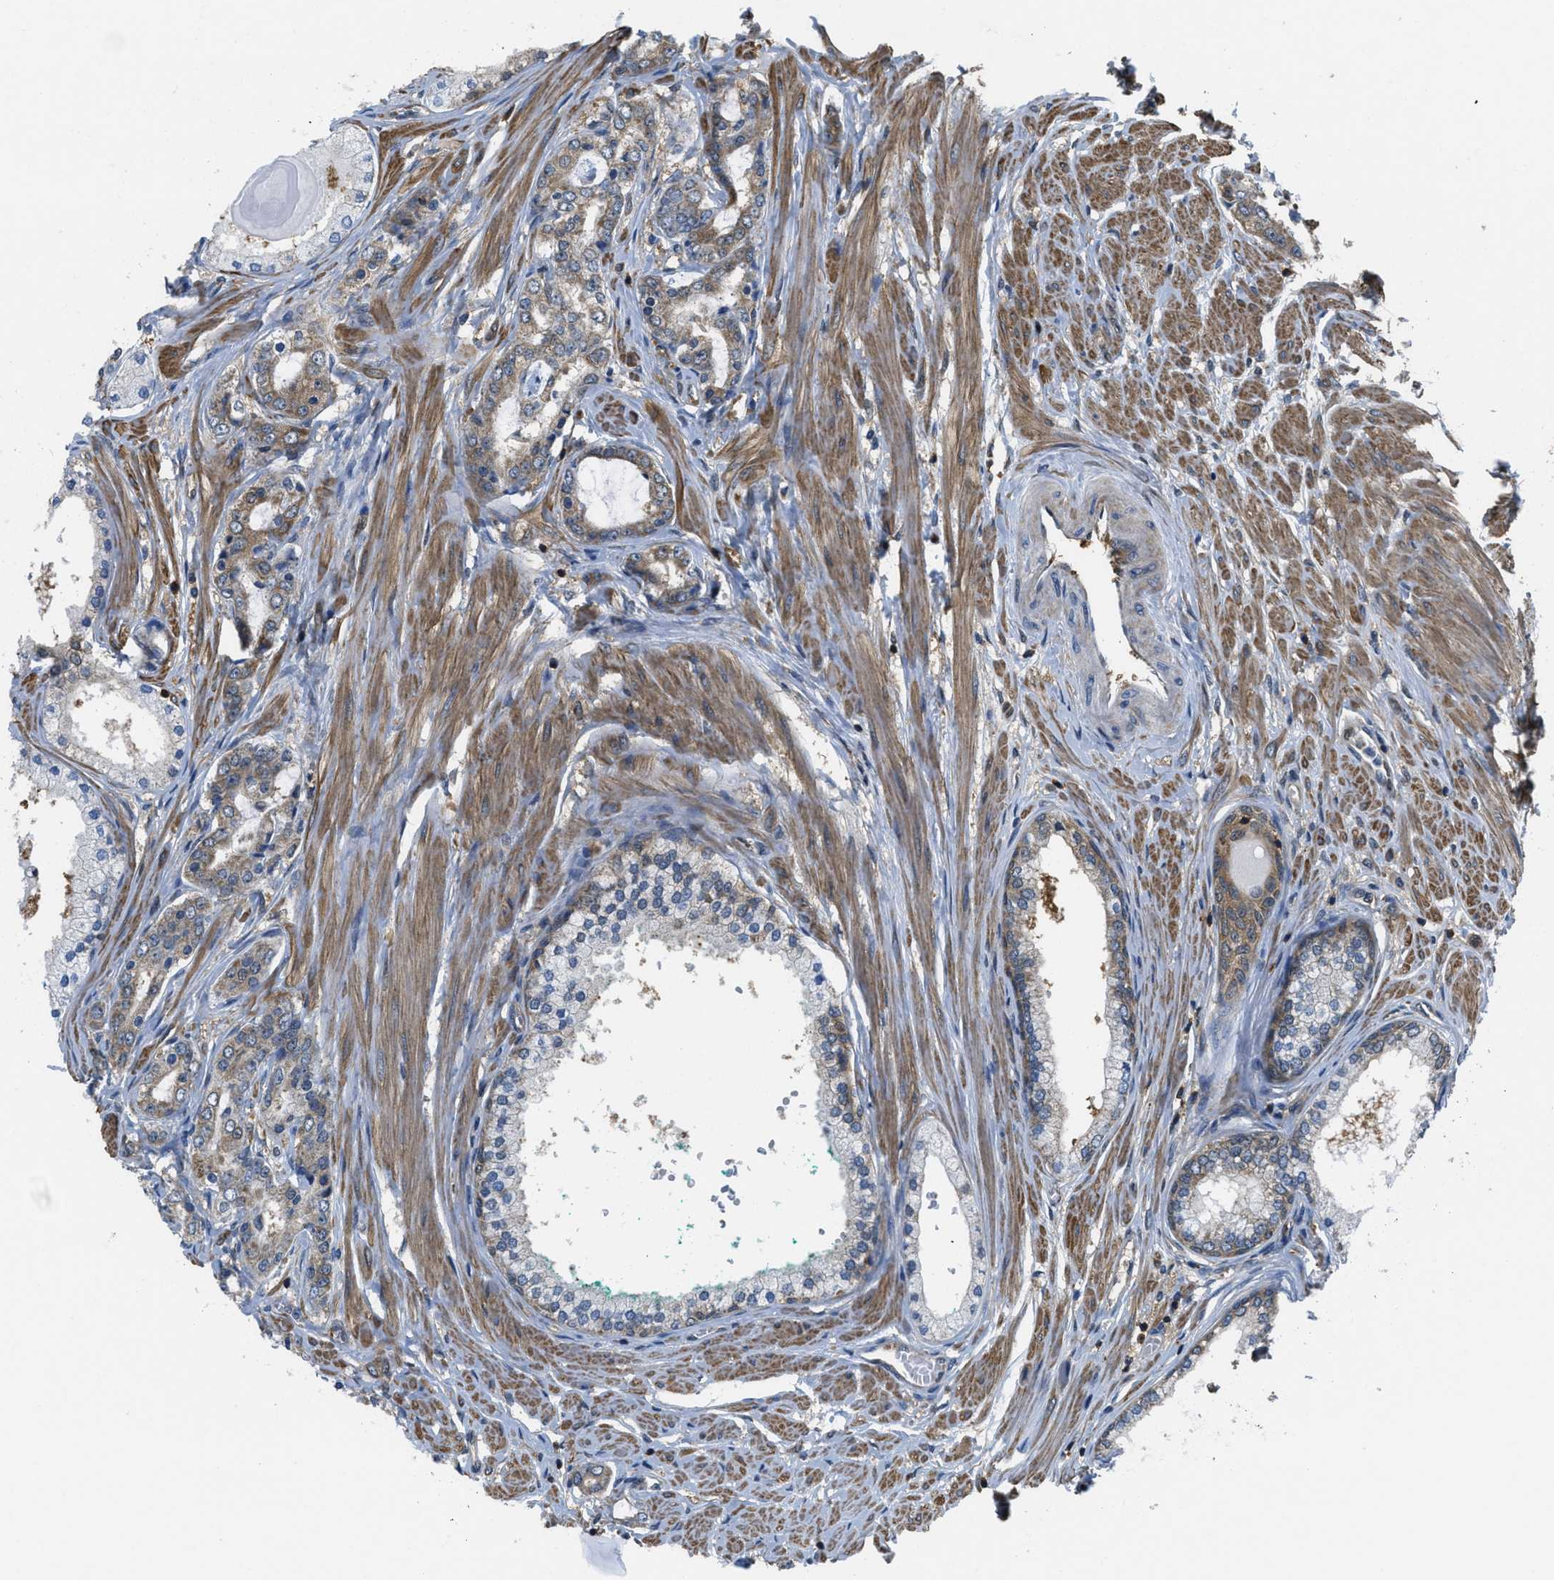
{"staining": {"intensity": "moderate", "quantity": ">75%", "location": "cytoplasmic/membranous"}, "tissue": "prostate cancer", "cell_type": "Tumor cells", "image_type": "cancer", "snomed": [{"axis": "morphology", "description": "Adenocarcinoma, Low grade"}, {"axis": "topography", "description": "Prostate"}], "caption": "Immunohistochemistry (IHC) micrograph of neoplastic tissue: low-grade adenocarcinoma (prostate) stained using IHC exhibits medium levels of moderate protein expression localized specifically in the cytoplasmic/membranous of tumor cells, appearing as a cytoplasmic/membranous brown color.", "gene": "PIP5K1C", "patient": {"sex": "male", "age": 63}}